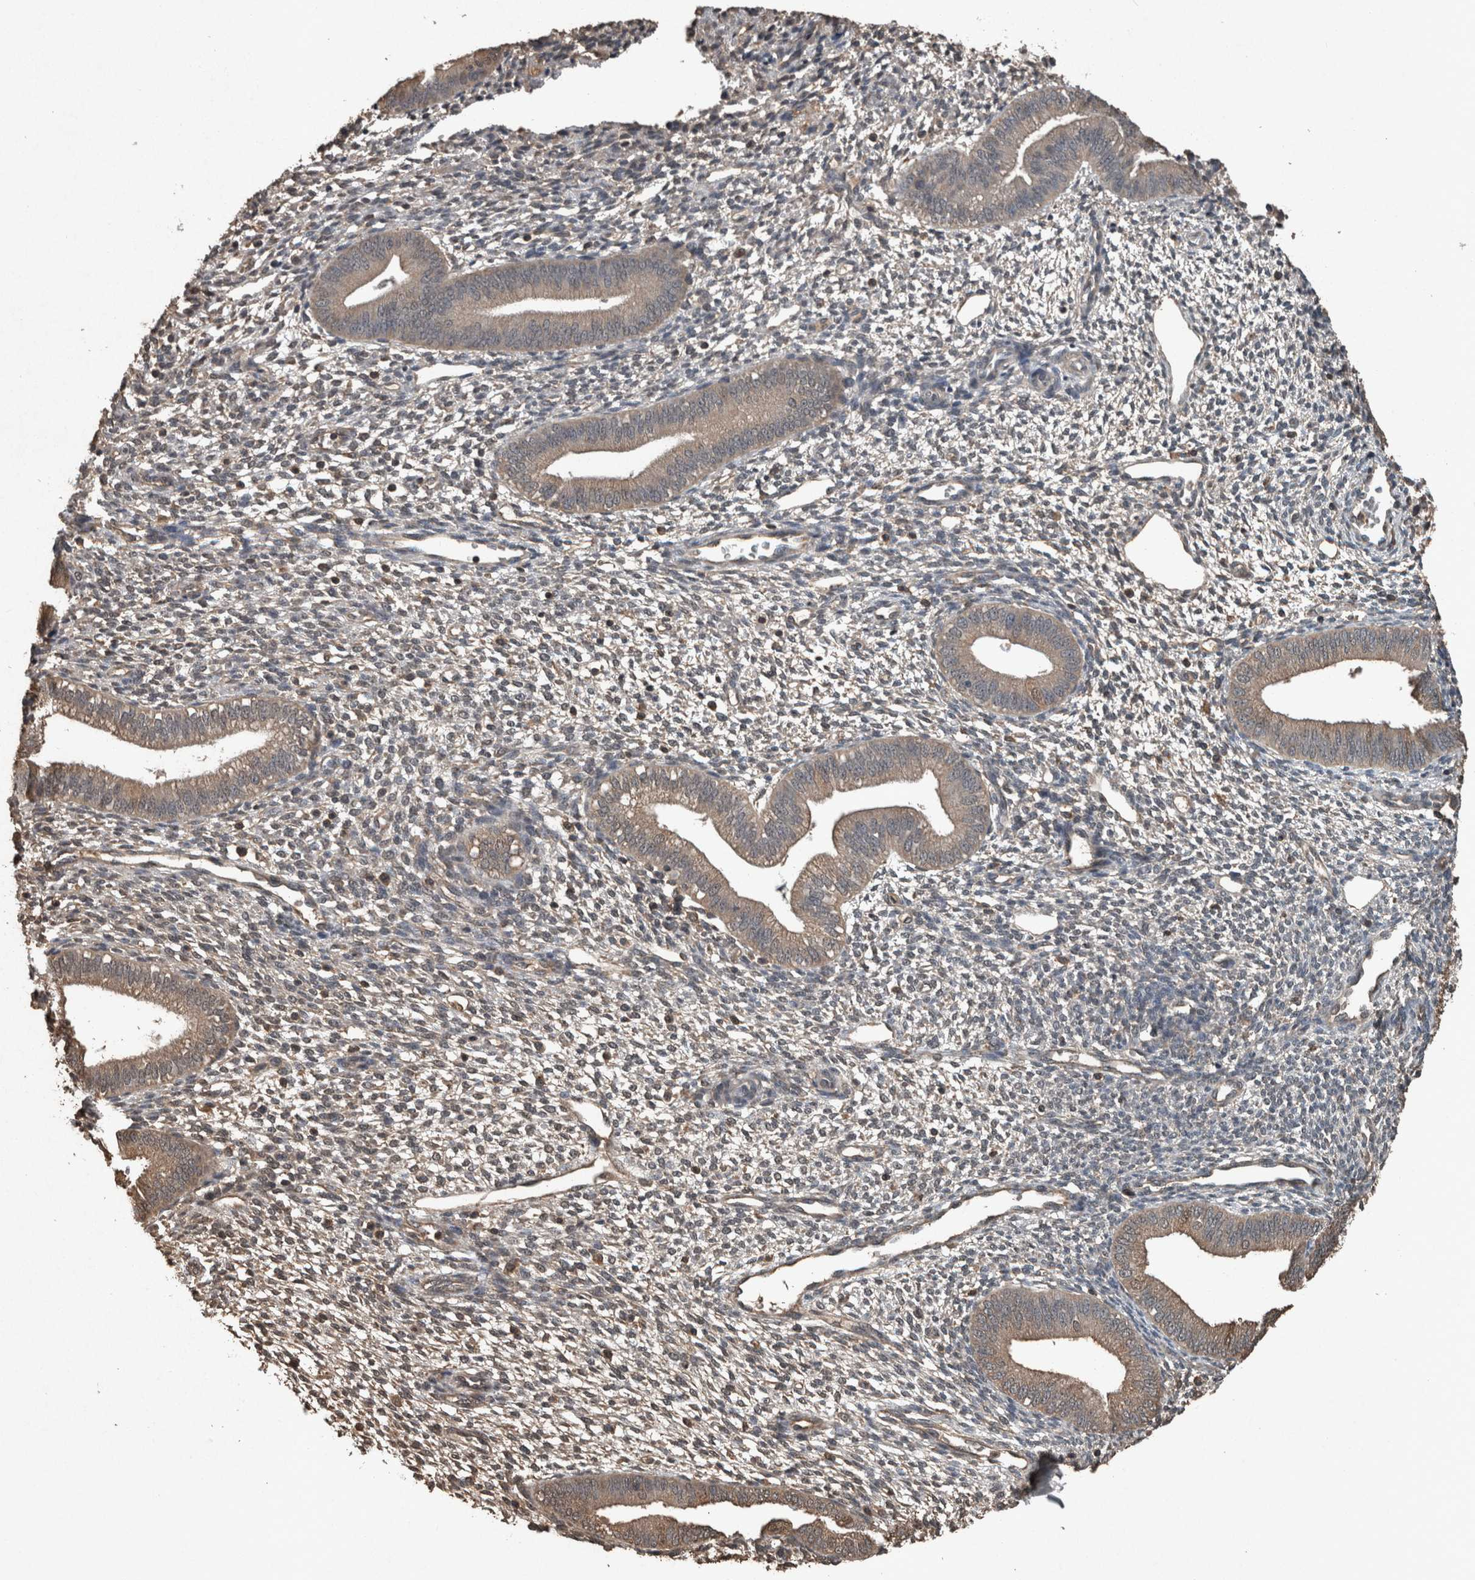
{"staining": {"intensity": "negative", "quantity": "none", "location": "none"}, "tissue": "endometrium", "cell_type": "Cells in endometrial stroma", "image_type": "normal", "snomed": [{"axis": "morphology", "description": "Normal tissue, NOS"}, {"axis": "topography", "description": "Endometrium"}], "caption": "This is a histopathology image of IHC staining of unremarkable endometrium, which shows no expression in cells in endometrial stroma. (DAB immunohistochemistry (IHC), high magnification).", "gene": "FGFRL1", "patient": {"sex": "female", "age": 46}}